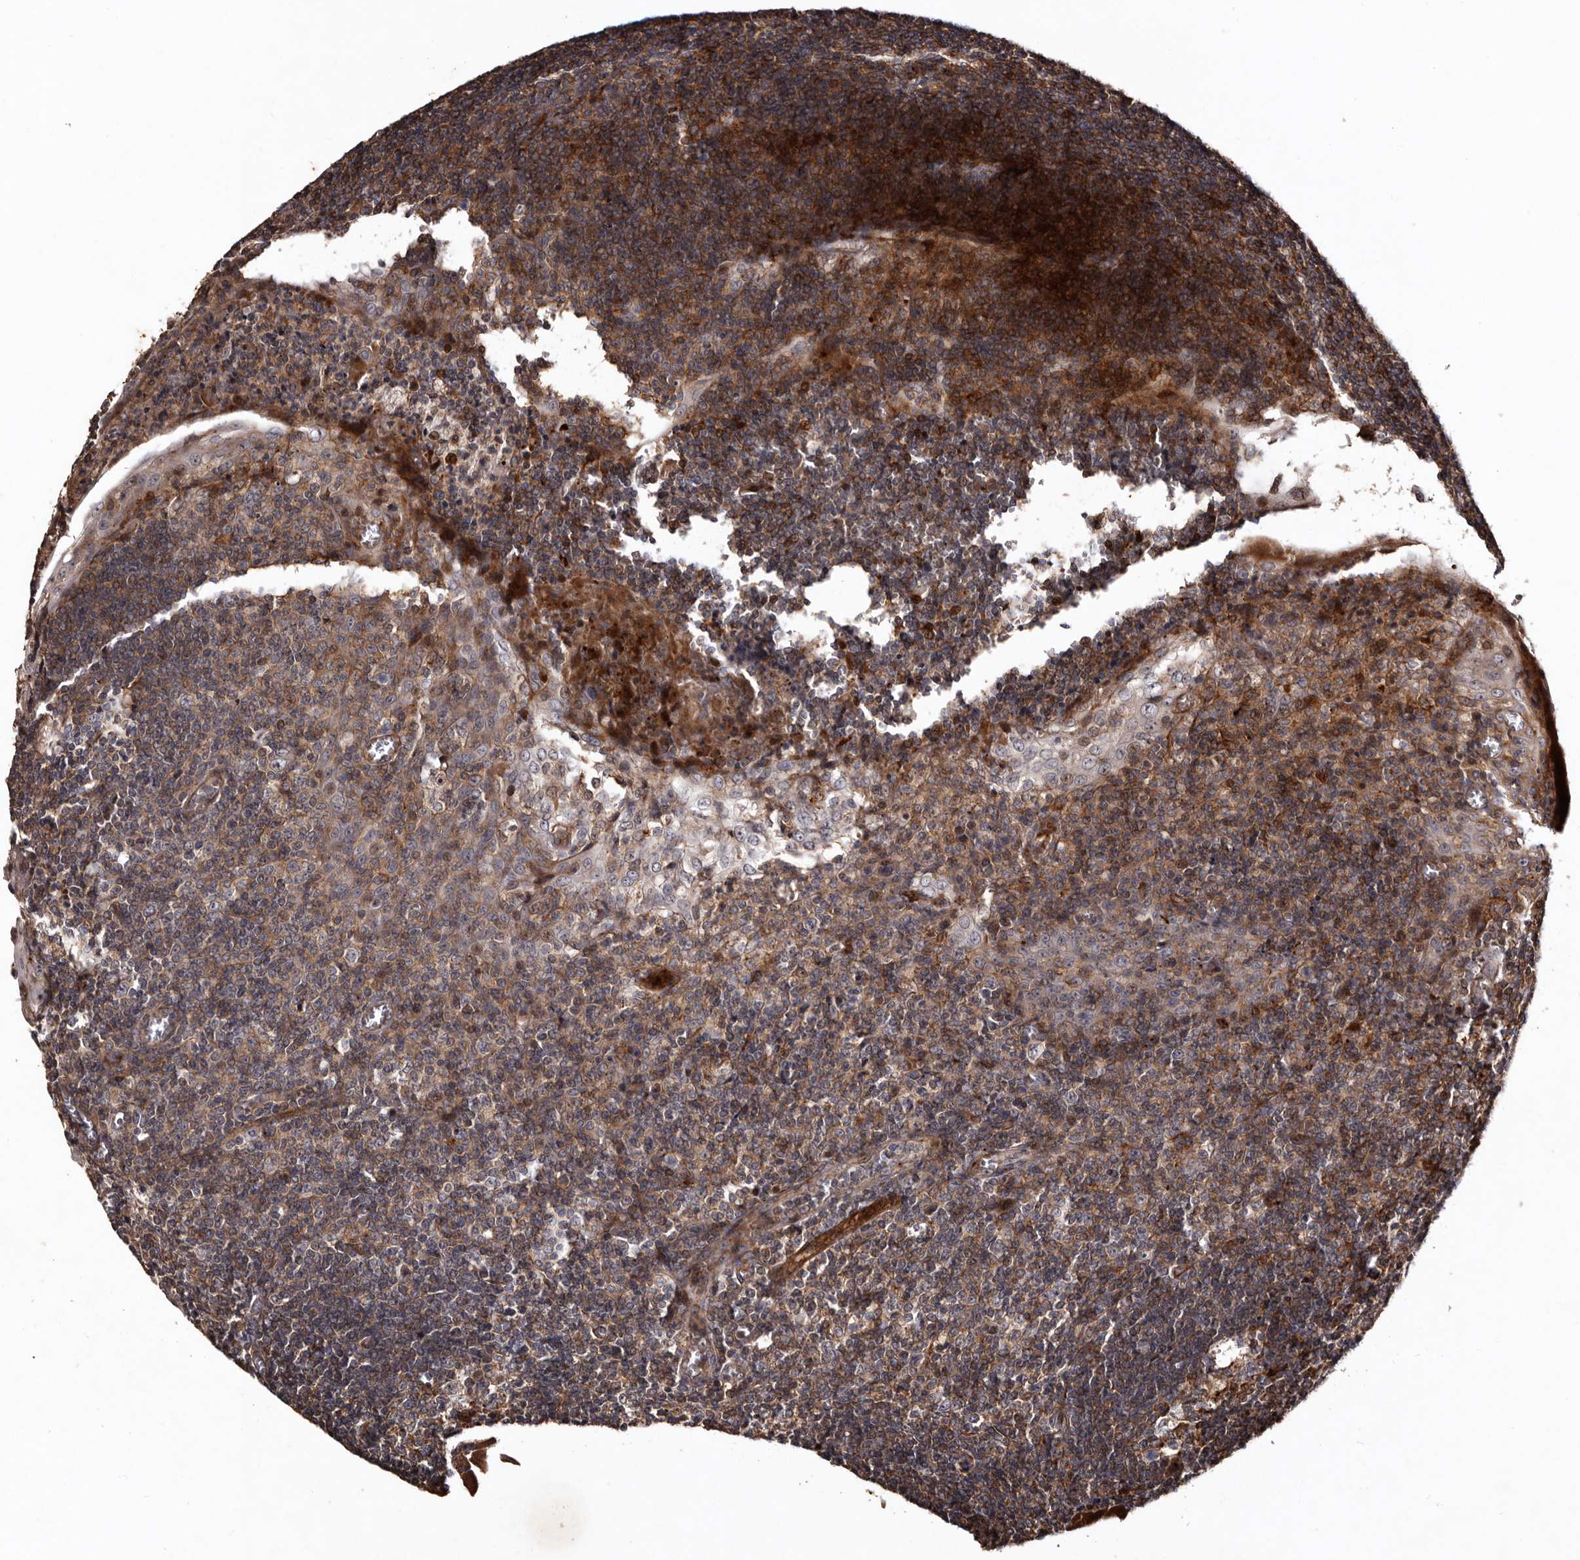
{"staining": {"intensity": "weak", "quantity": ">75%", "location": "cytoplasmic/membranous"}, "tissue": "tonsil", "cell_type": "Germinal center cells", "image_type": "normal", "snomed": [{"axis": "morphology", "description": "Normal tissue, NOS"}, {"axis": "topography", "description": "Tonsil"}], "caption": "Tonsil was stained to show a protein in brown. There is low levels of weak cytoplasmic/membranous expression in about >75% of germinal center cells. Nuclei are stained in blue.", "gene": "PRKD3", "patient": {"sex": "male", "age": 37}}